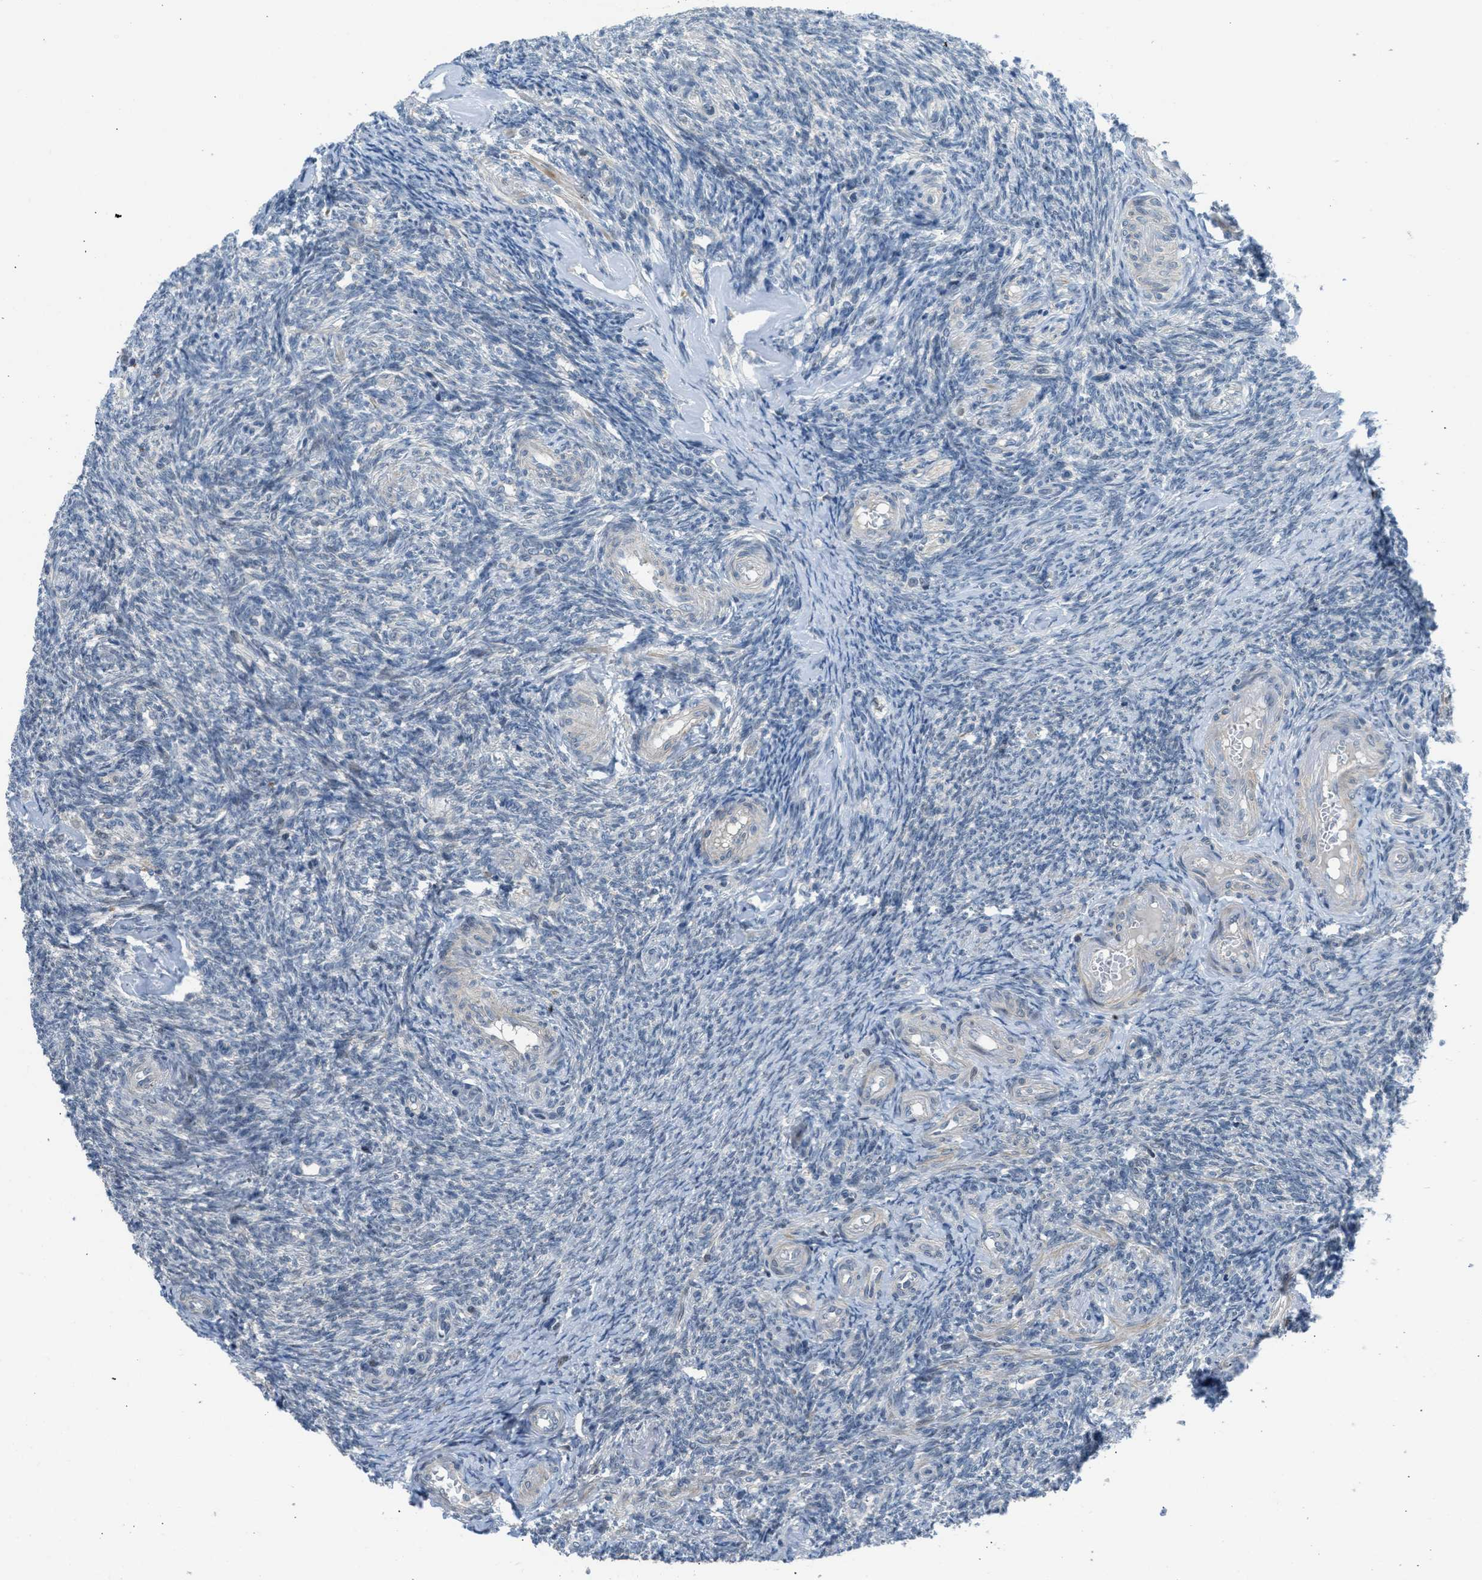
{"staining": {"intensity": "weak", "quantity": "25%-75%", "location": "cytoplasmic/membranous"}, "tissue": "ovary", "cell_type": "Follicle cells", "image_type": "normal", "snomed": [{"axis": "morphology", "description": "Normal tissue, NOS"}, {"axis": "topography", "description": "Ovary"}], "caption": "Protein staining of unremarkable ovary demonstrates weak cytoplasmic/membranous expression in about 25%-75% of follicle cells. (Brightfield microscopy of DAB IHC at high magnification).", "gene": "TTBK2", "patient": {"sex": "female", "age": 41}}